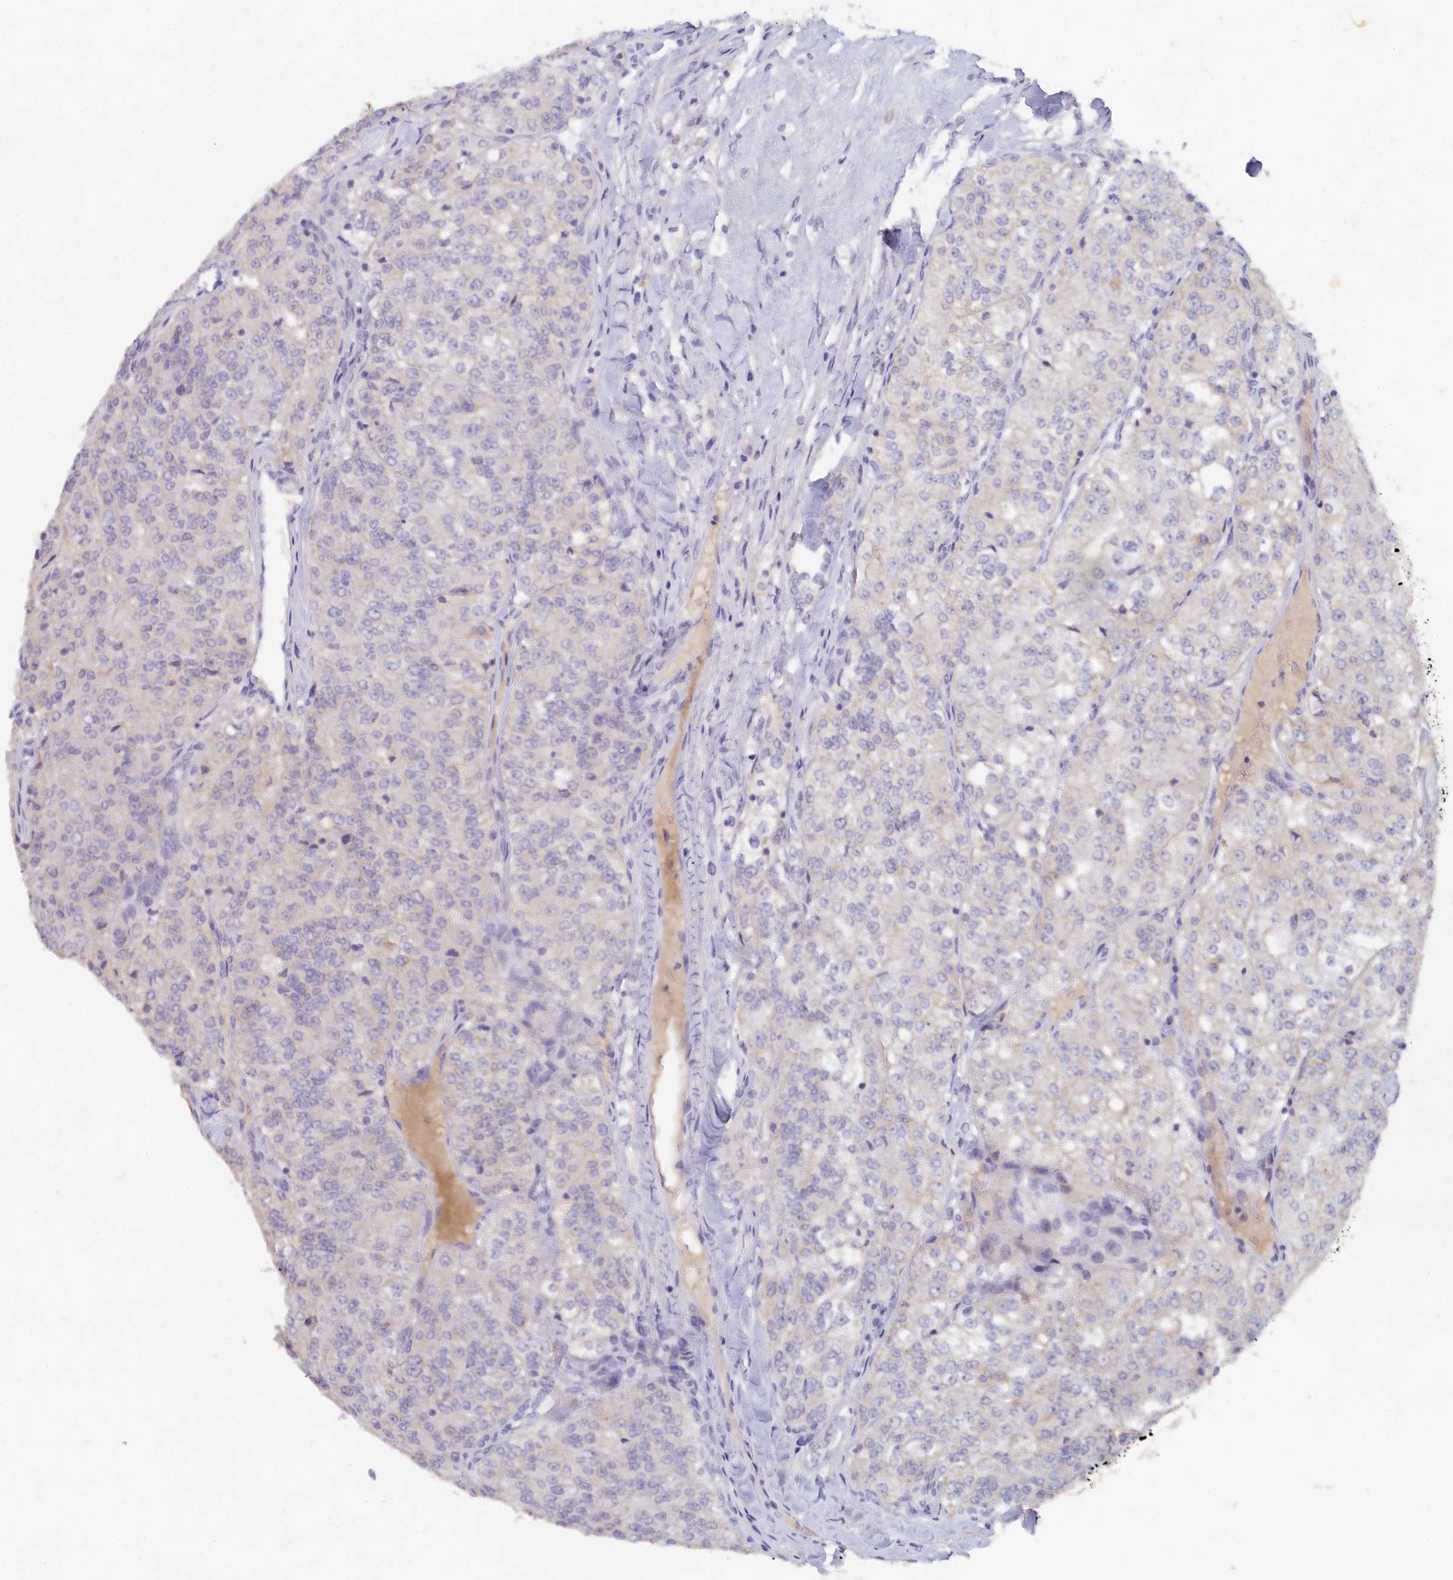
{"staining": {"intensity": "negative", "quantity": "none", "location": "none"}, "tissue": "renal cancer", "cell_type": "Tumor cells", "image_type": "cancer", "snomed": [{"axis": "morphology", "description": "Adenocarcinoma, NOS"}, {"axis": "topography", "description": "Kidney"}], "caption": "DAB (3,3'-diaminobenzidine) immunohistochemical staining of adenocarcinoma (renal) demonstrates no significant expression in tumor cells. (DAB immunohistochemistry (IHC) with hematoxylin counter stain).", "gene": "LRIF1", "patient": {"sex": "female", "age": 63}}